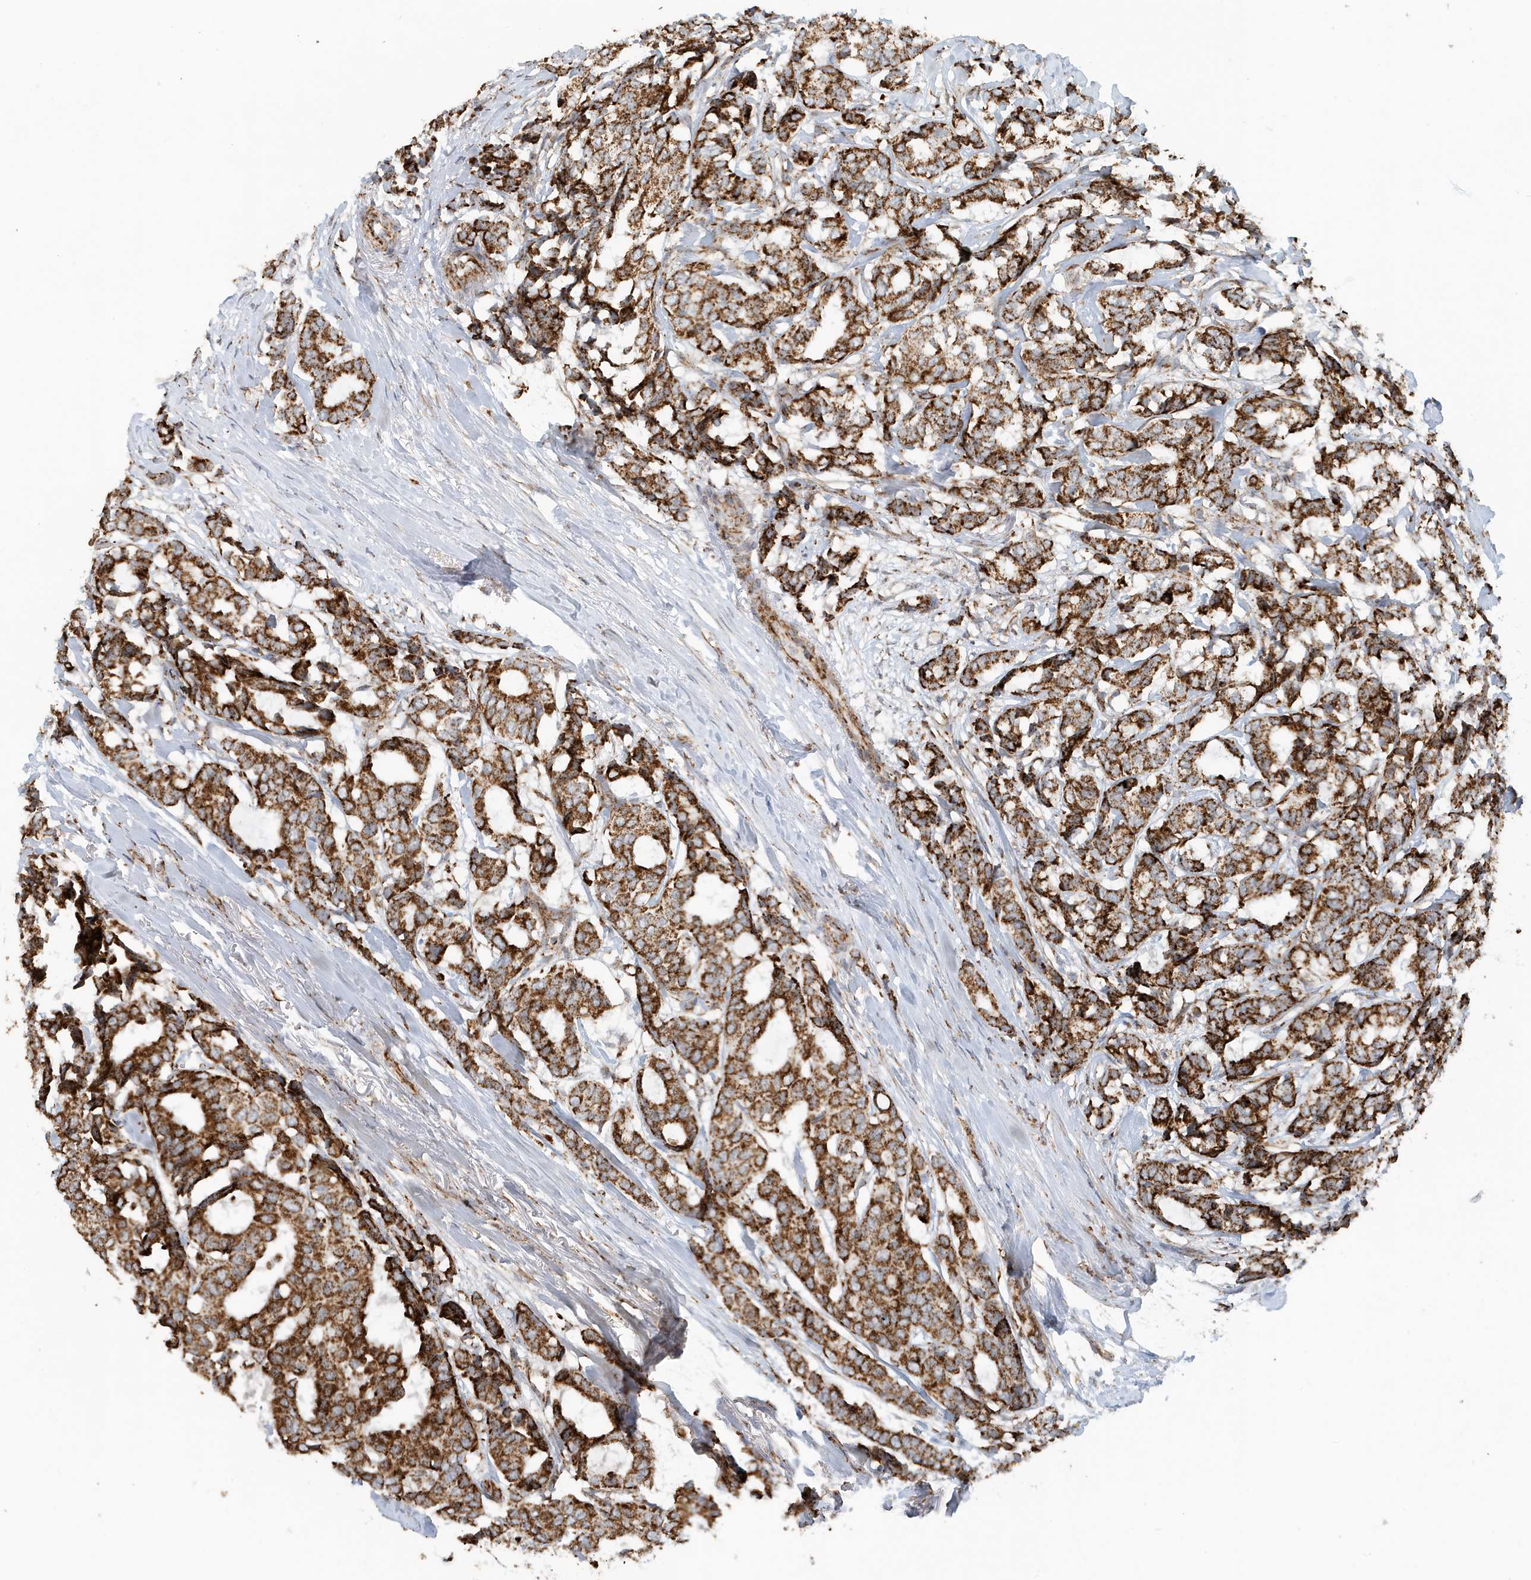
{"staining": {"intensity": "strong", "quantity": ">75%", "location": "cytoplasmic/membranous"}, "tissue": "breast cancer", "cell_type": "Tumor cells", "image_type": "cancer", "snomed": [{"axis": "morphology", "description": "Duct carcinoma"}, {"axis": "topography", "description": "Breast"}], "caption": "Immunohistochemistry image of breast intraductal carcinoma stained for a protein (brown), which exhibits high levels of strong cytoplasmic/membranous expression in approximately >75% of tumor cells.", "gene": "MAN1A1", "patient": {"sex": "female", "age": 87}}